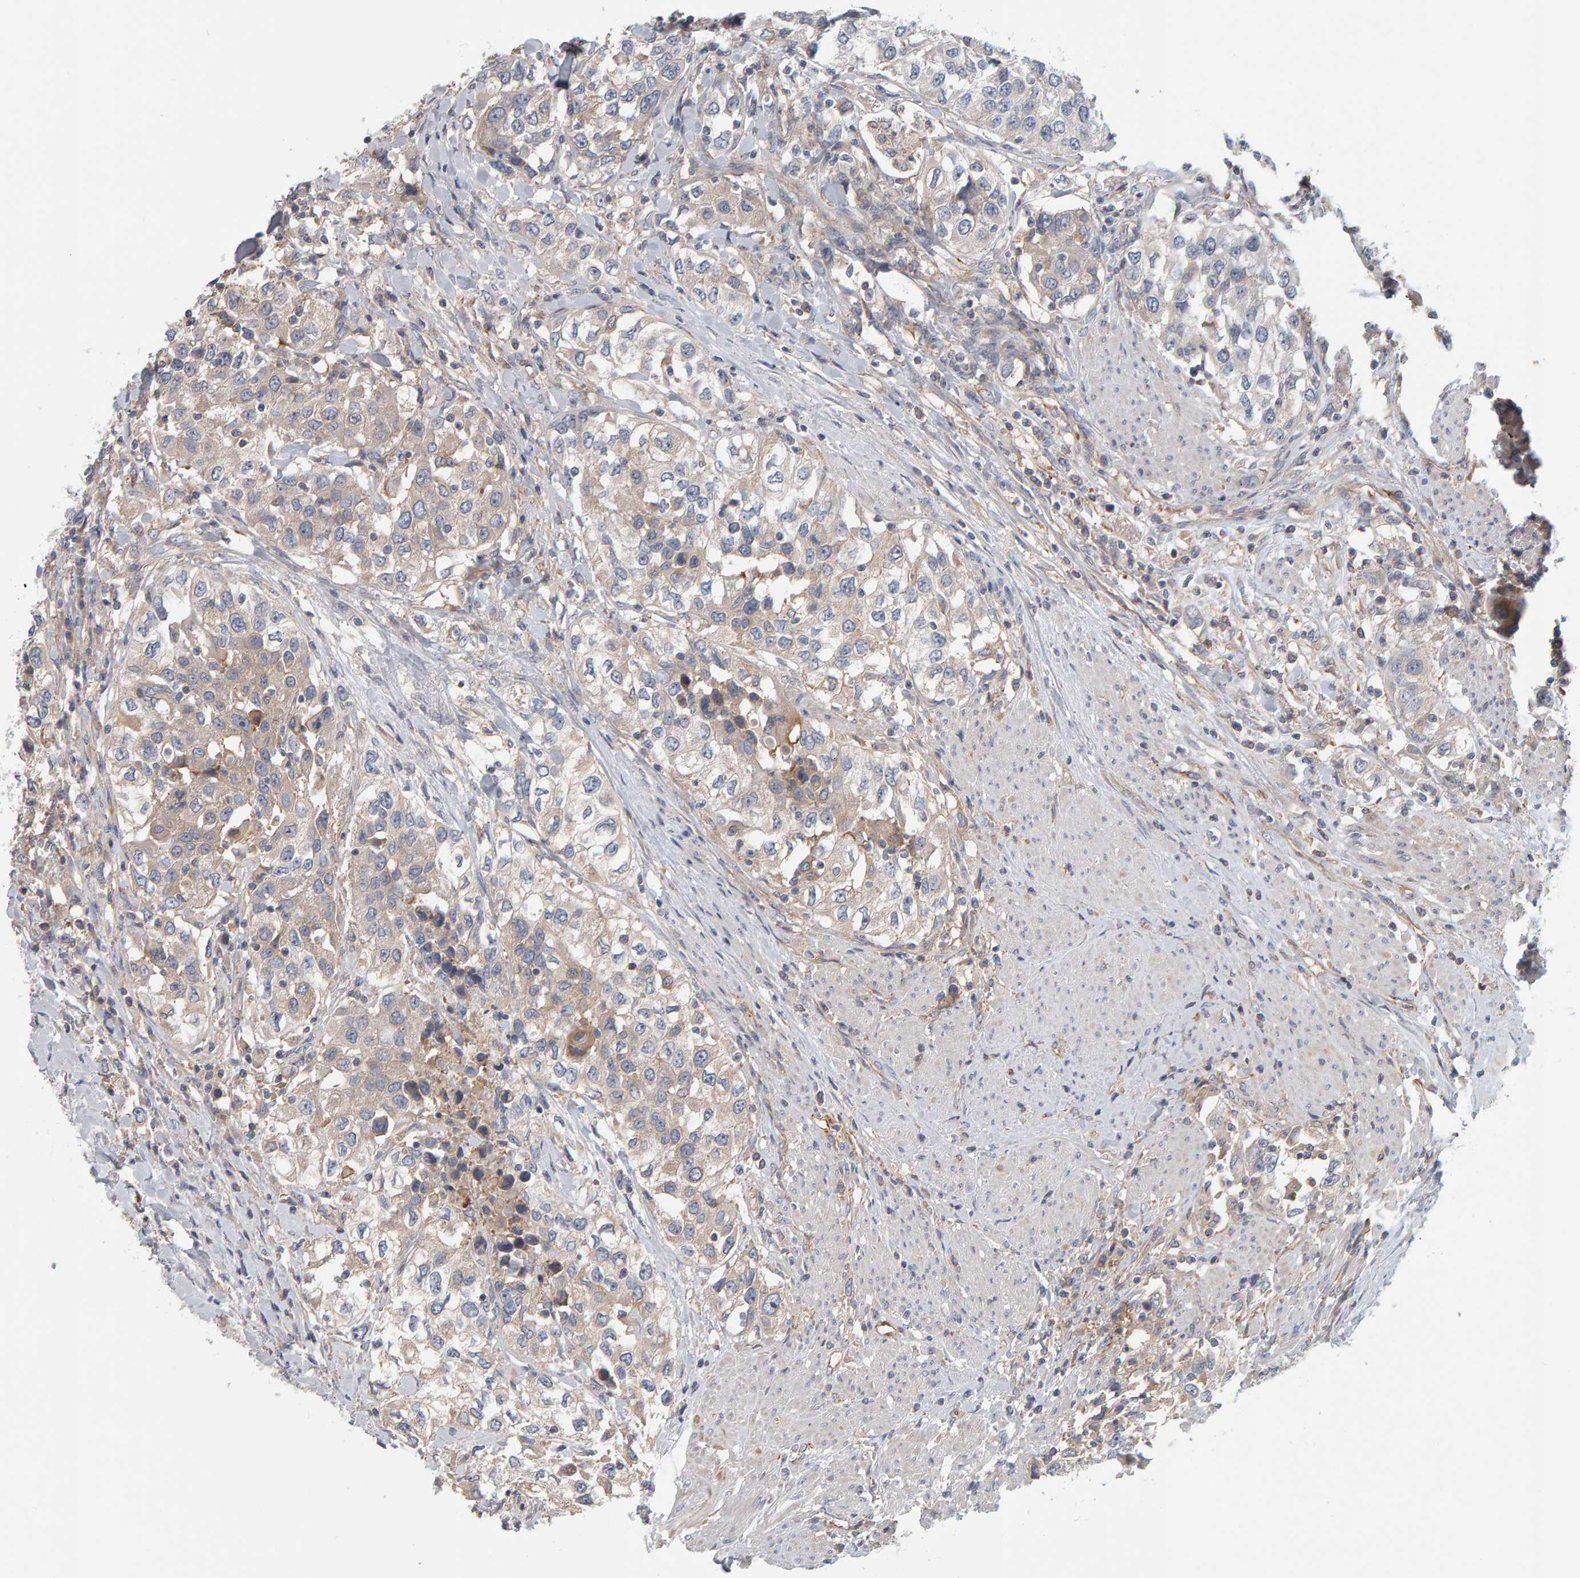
{"staining": {"intensity": "negative", "quantity": "none", "location": "none"}, "tissue": "urothelial cancer", "cell_type": "Tumor cells", "image_type": "cancer", "snomed": [{"axis": "morphology", "description": "Urothelial carcinoma, High grade"}, {"axis": "topography", "description": "Urinary bladder"}], "caption": "A micrograph of urothelial cancer stained for a protein reveals no brown staining in tumor cells.", "gene": "C9orf72", "patient": {"sex": "female", "age": 80}}